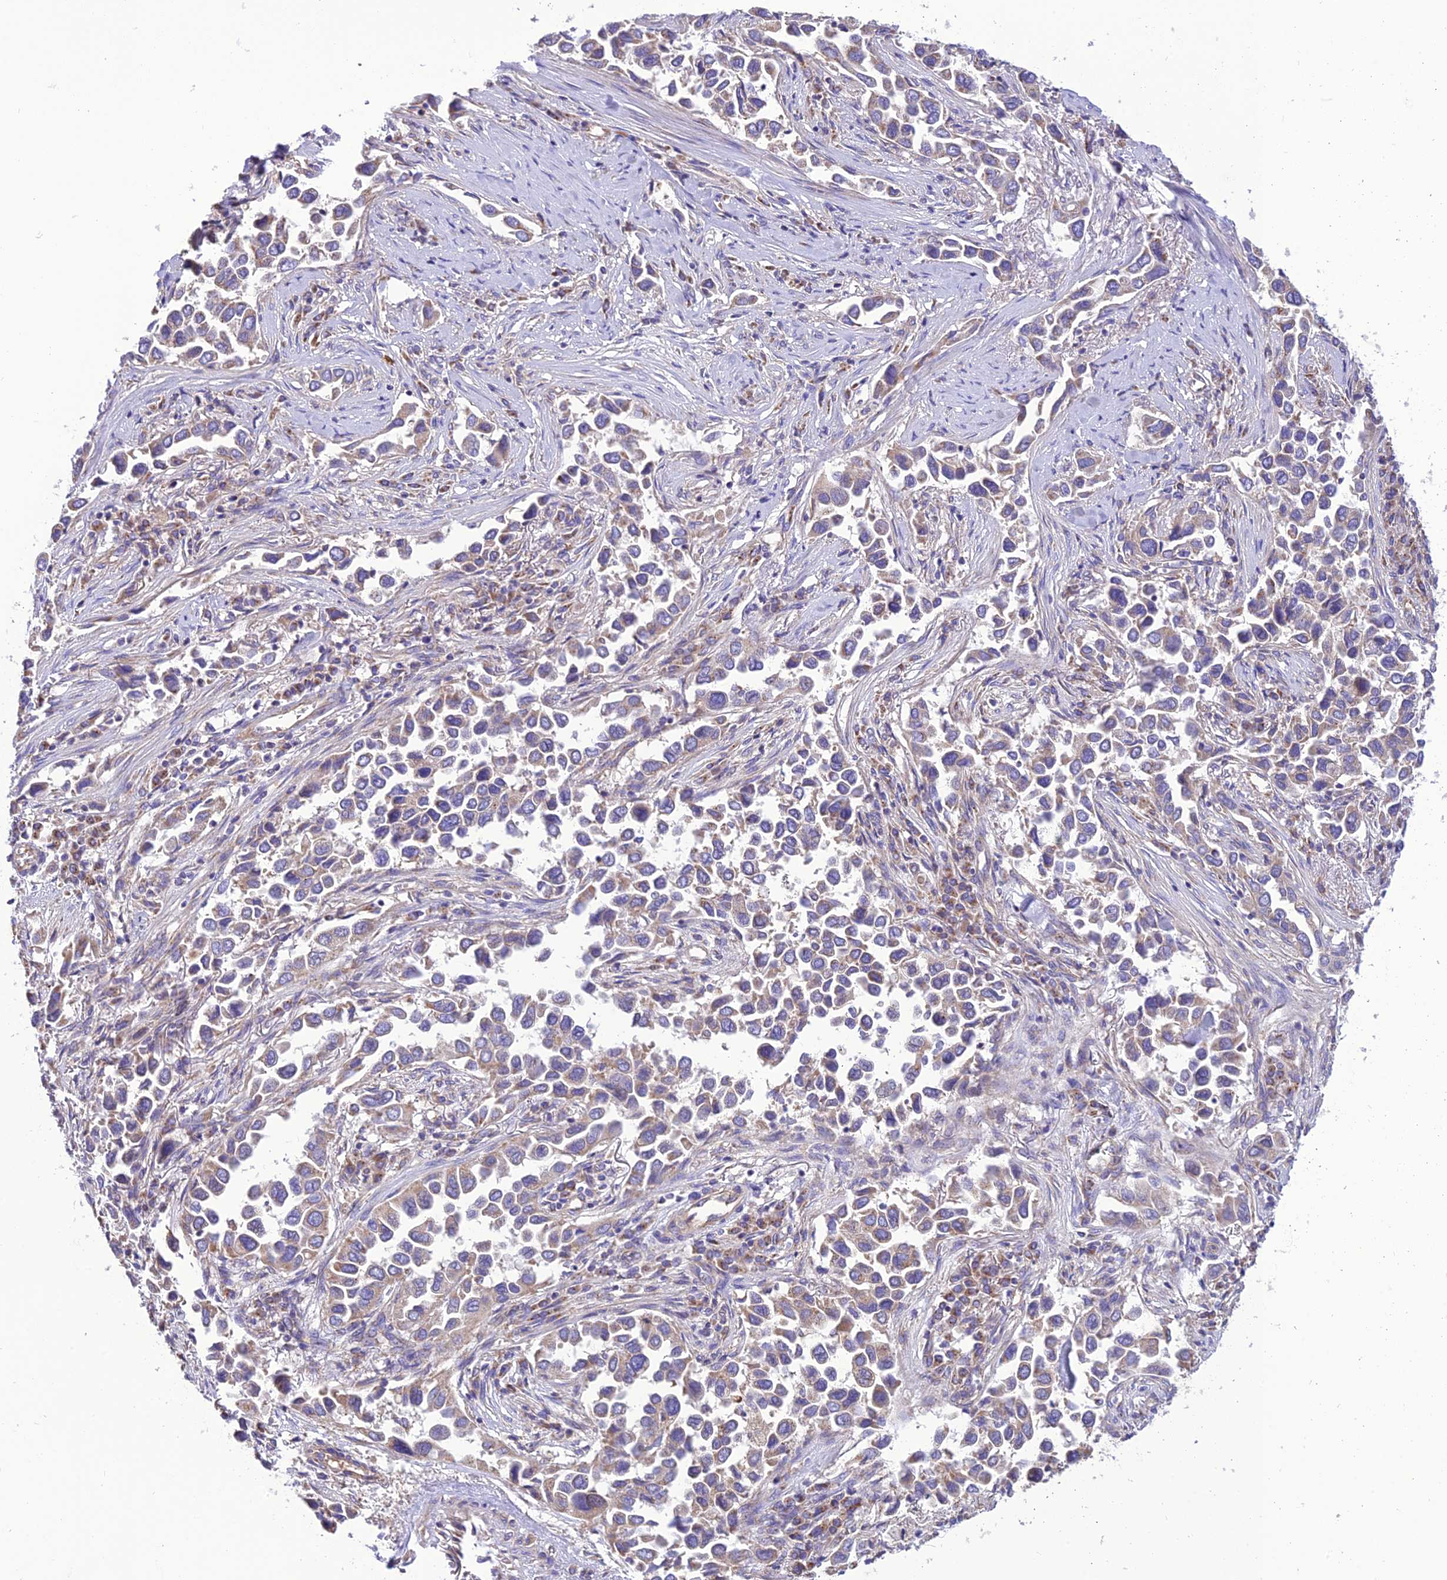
{"staining": {"intensity": "moderate", "quantity": "<25%", "location": "cytoplasmic/membranous"}, "tissue": "lung cancer", "cell_type": "Tumor cells", "image_type": "cancer", "snomed": [{"axis": "morphology", "description": "Adenocarcinoma, NOS"}, {"axis": "topography", "description": "Lung"}], "caption": "The histopathology image shows staining of adenocarcinoma (lung), revealing moderate cytoplasmic/membranous protein expression (brown color) within tumor cells.", "gene": "MAP3K12", "patient": {"sex": "female", "age": 76}}